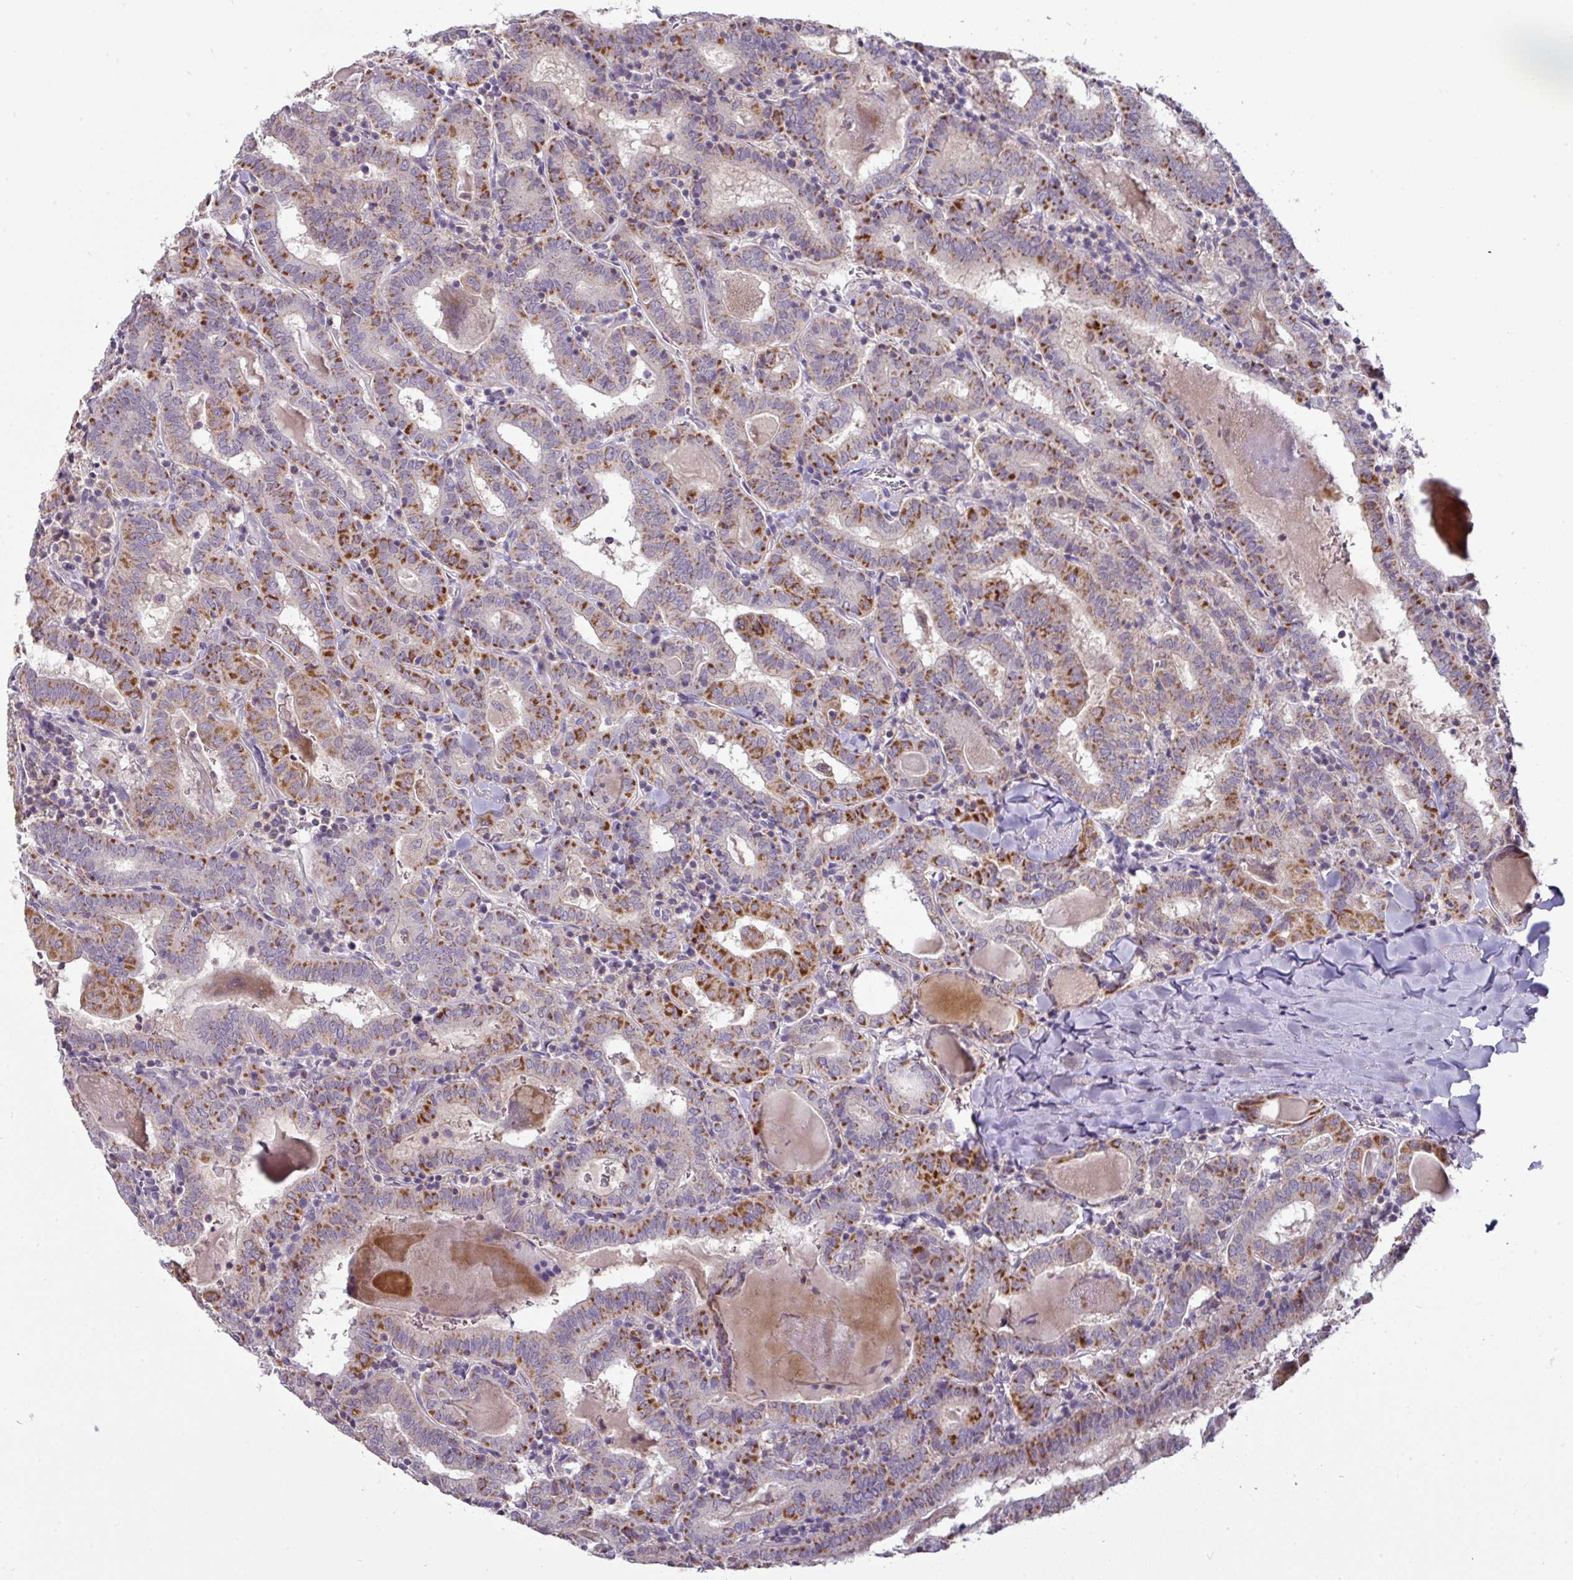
{"staining": {"intensity": "moderate", "quantity": ">75%", "location": "cytoplasmic/membranous"}, "tissue": "thyroid cancer", "cell_type": "Tumor cells", "image_type": "cancer", "snomed": [{"axis": "morphology", "description": "Papillary adenocarcinoma, NOS"}, {"axis": "topography", "description": "Thyroid gland"}], "caption": "There is medium levels of moderate cytoplasmic/membranous expression in tumor cells of thyroid papillary adenocarcinoma, as demonstrated by immunohistochemical staining (brown color).", "gene": "TRAPPC1", "patient": {"sex": "female", "age": 72}}